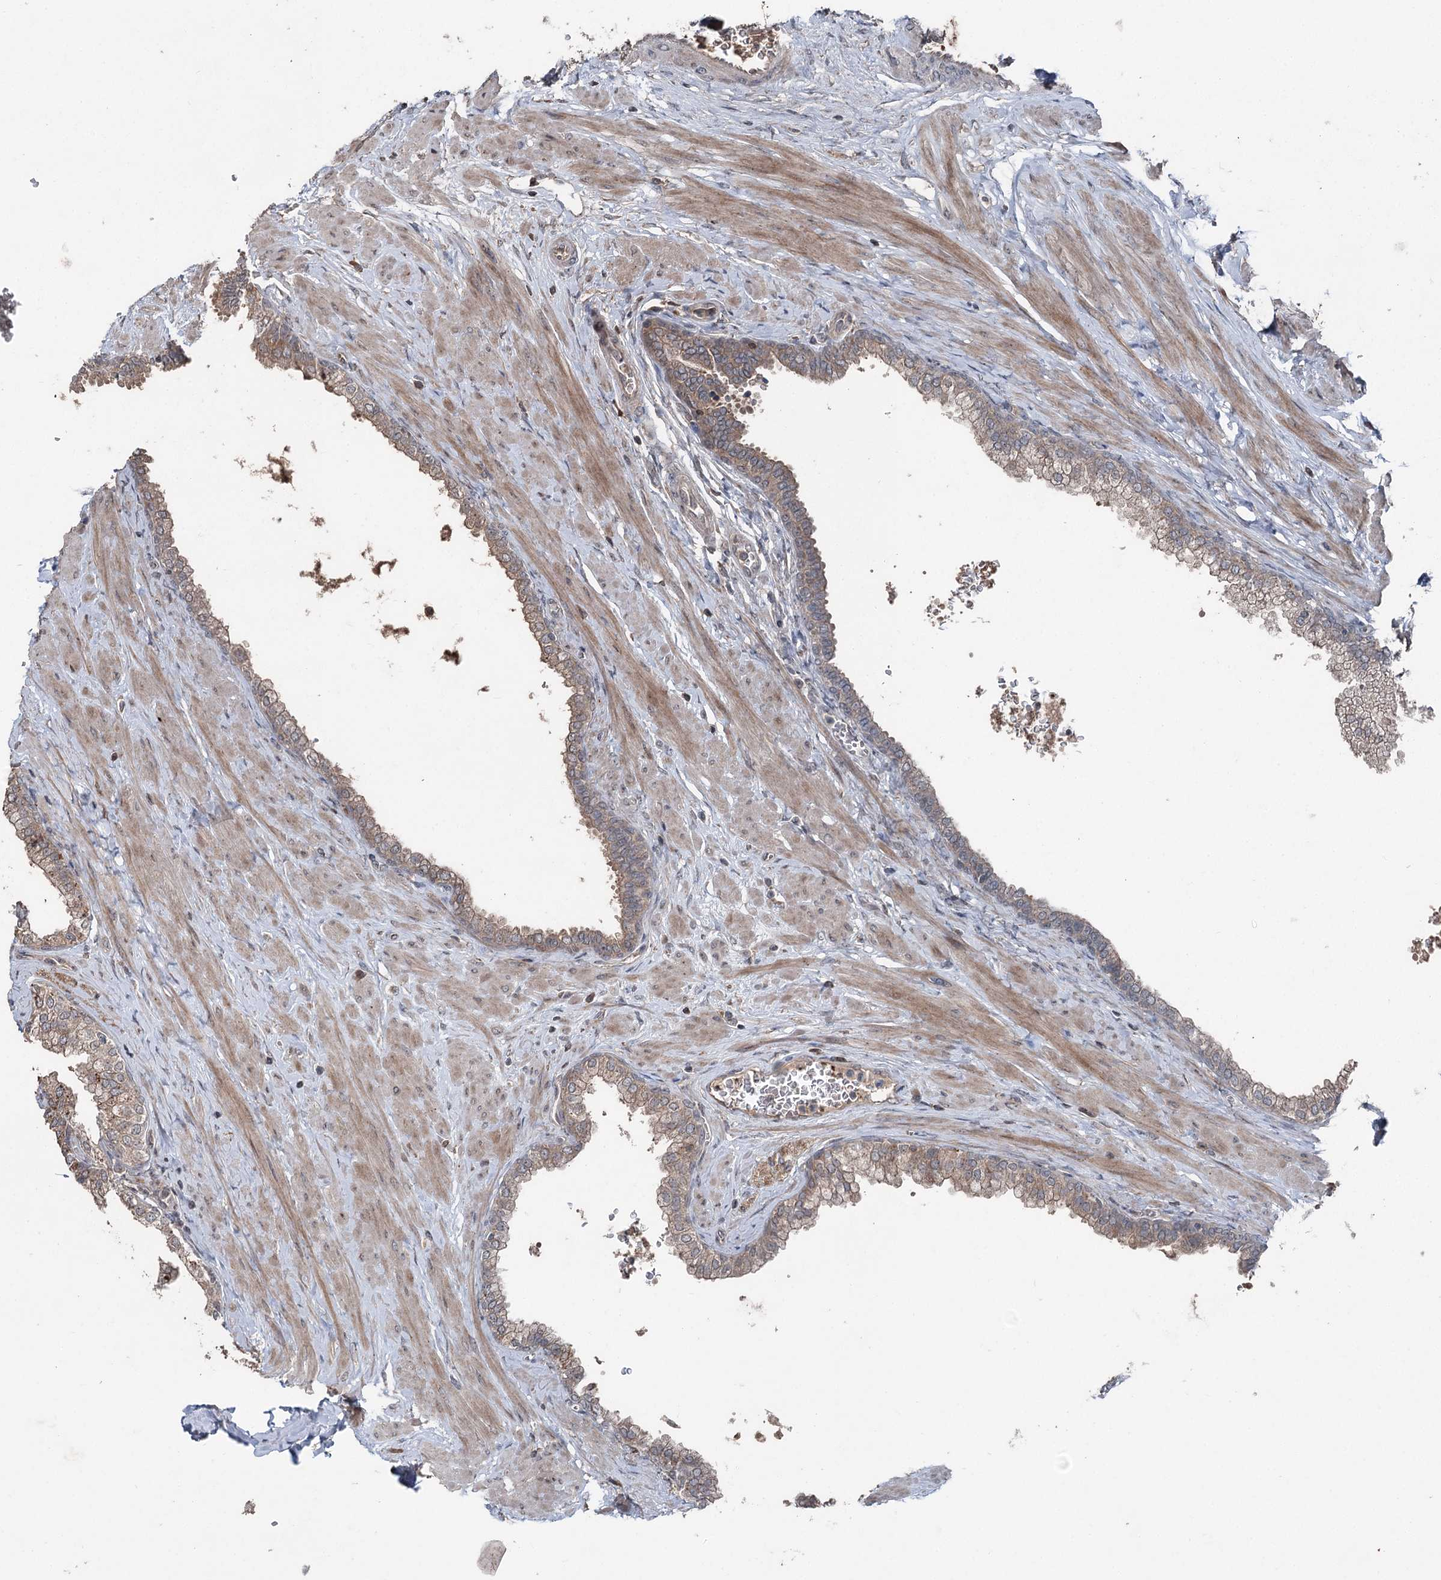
{"staining": {"intensity": "weak", "quantity": "25%-75%", "location": "cytoplasmic/membranous"}, "tissue": "prostate", "cell_type": "Glandular cells", "image_type": "normal", "snomed": [{"axis": "morphology", "description": "Normal tissue, NOS"}, {"axis": "morphology", "description": "Urothelial carcinoma, Low grade"}, {"axis": "topography", "description": "Urinary bladder"}, {"axis": "topography", "description": "Prostate"}], "caption": "Protein analysis of unremarkable prostate displays weak cytoplasmic/membranous positivity in approximately 25%-75% of glandular cells. The protein is stained brown, and the nuclei are stained in blue (DAB IHC with brightfield microscopy, high magnification).", "gene": "MAPK8IP2", "patient": {"sex": "male", "age": 60}}